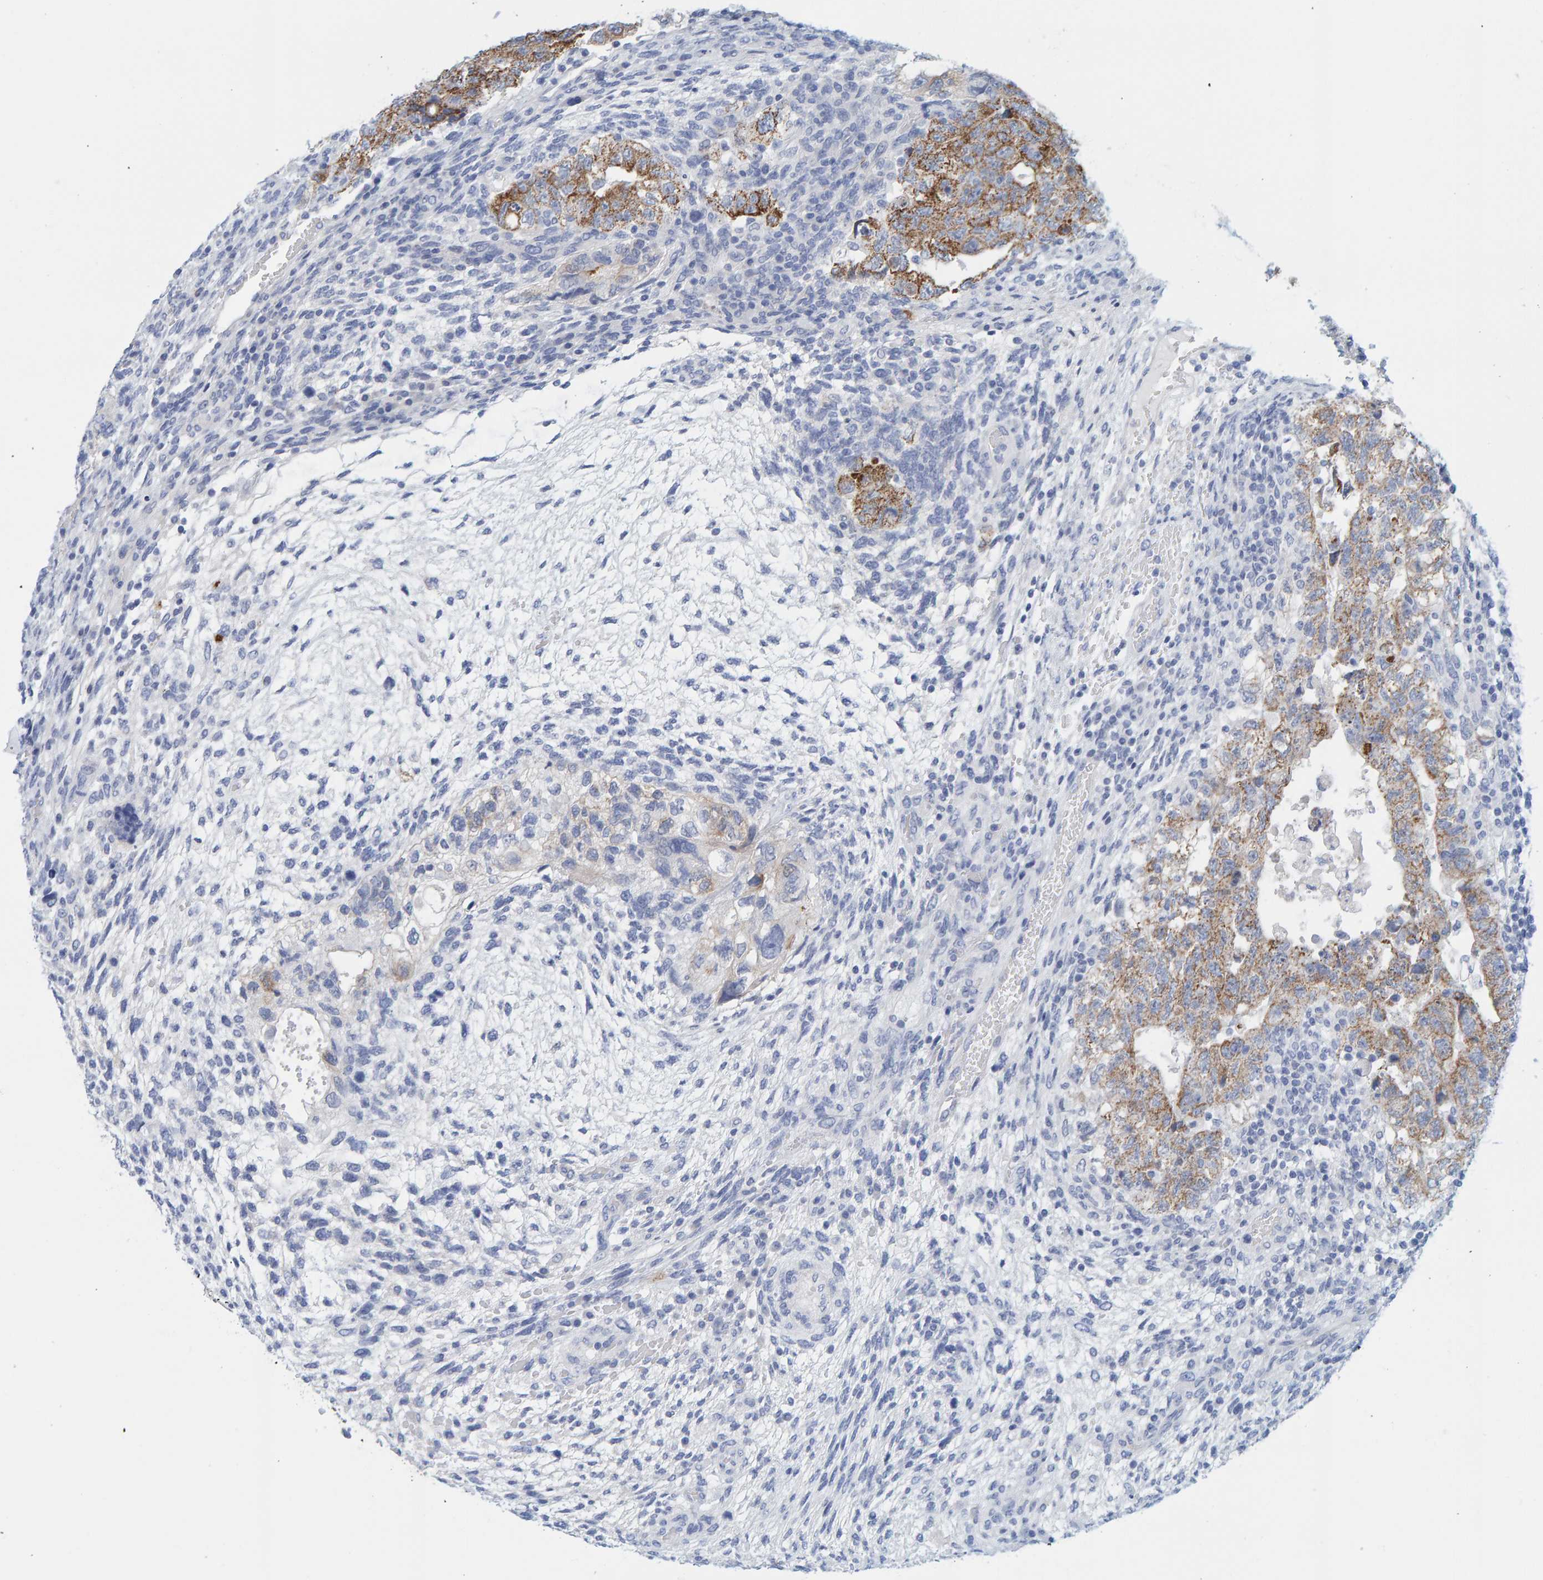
{"staining": {"intensity": "moderate", "quantity": ">75%", "location": "cytoplasmic/membranous"}, "tissue": "testis cancer", "cell_type": "Tumor cells", "image_type": "cancer", "snomed": [{"axis": "morphology", "description": "Carcinoma, Embryonal, NOS"}, {"axis": "topography", "description": "Testis"}], "caption": "High-power microscopy captured an immunohistochemistry photomicrograph of testis embryonal carcinoma, revealing moderate cytoplasmic/membranous expression in about >75% of tumor cells. (DAB (3,3'-diaminobenzidine) IHC, brown staining for protein, blue staining for nuclei).", "gene": "KLHL11", "patient": {"sex": "male", "age": 36}}